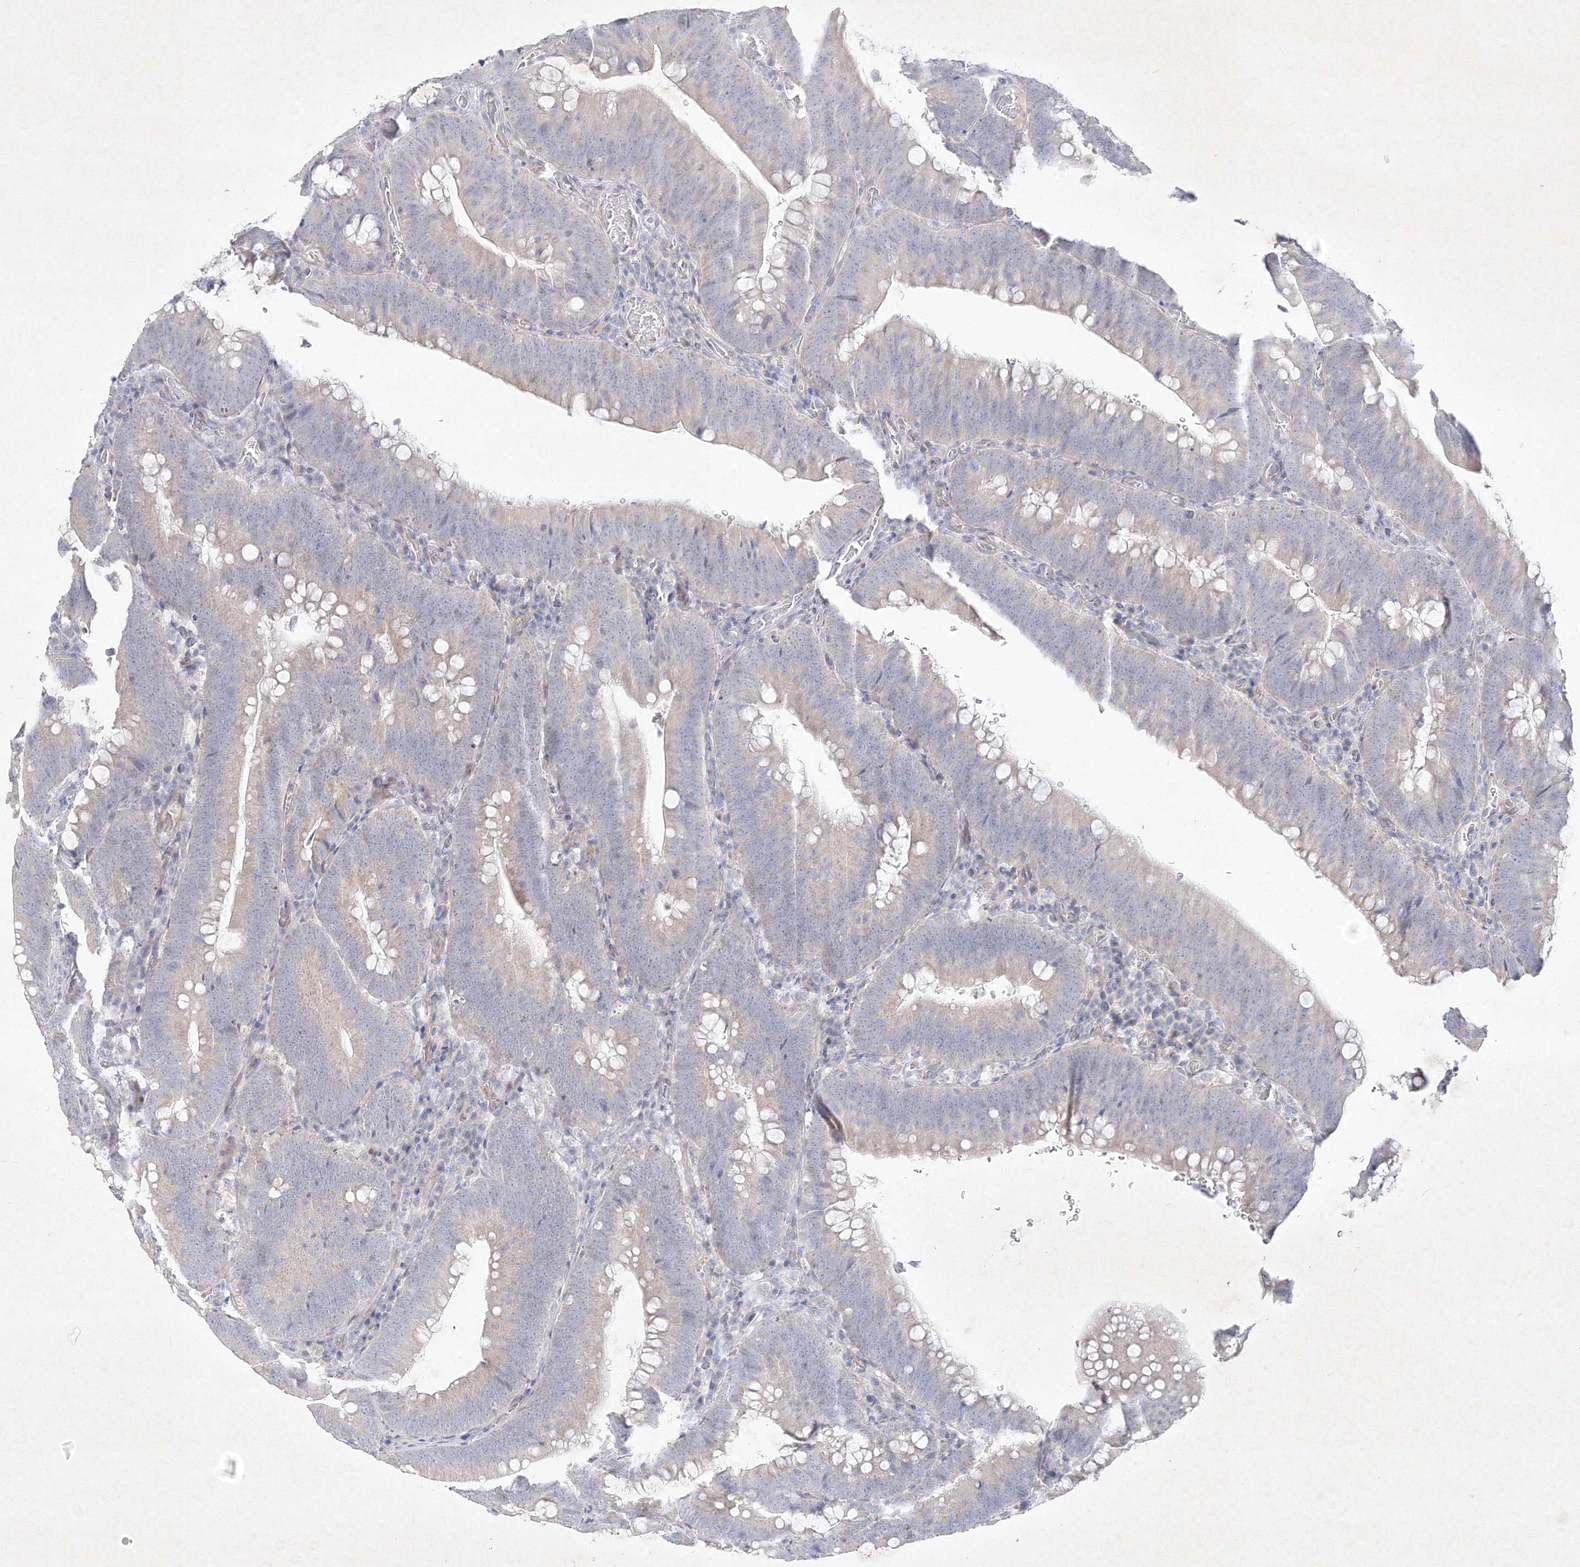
{"staining": {"intensity": "negative", "quantity": "none", "location": "none"}, "tissue": "colorectal cancer", "cell_type": "Tumor cells", "image_type": "cancer", "snomed": [{"axis": "morphology", "description": "Normal tissue, NOS"}, {"axis": "topography", "description": "Colon"}], "caption": "Tumor cells are negative for brown protein staining in colorectal cancer.", "gene": "CXXC4", "patient": {"sex": "female", "age": 82}}